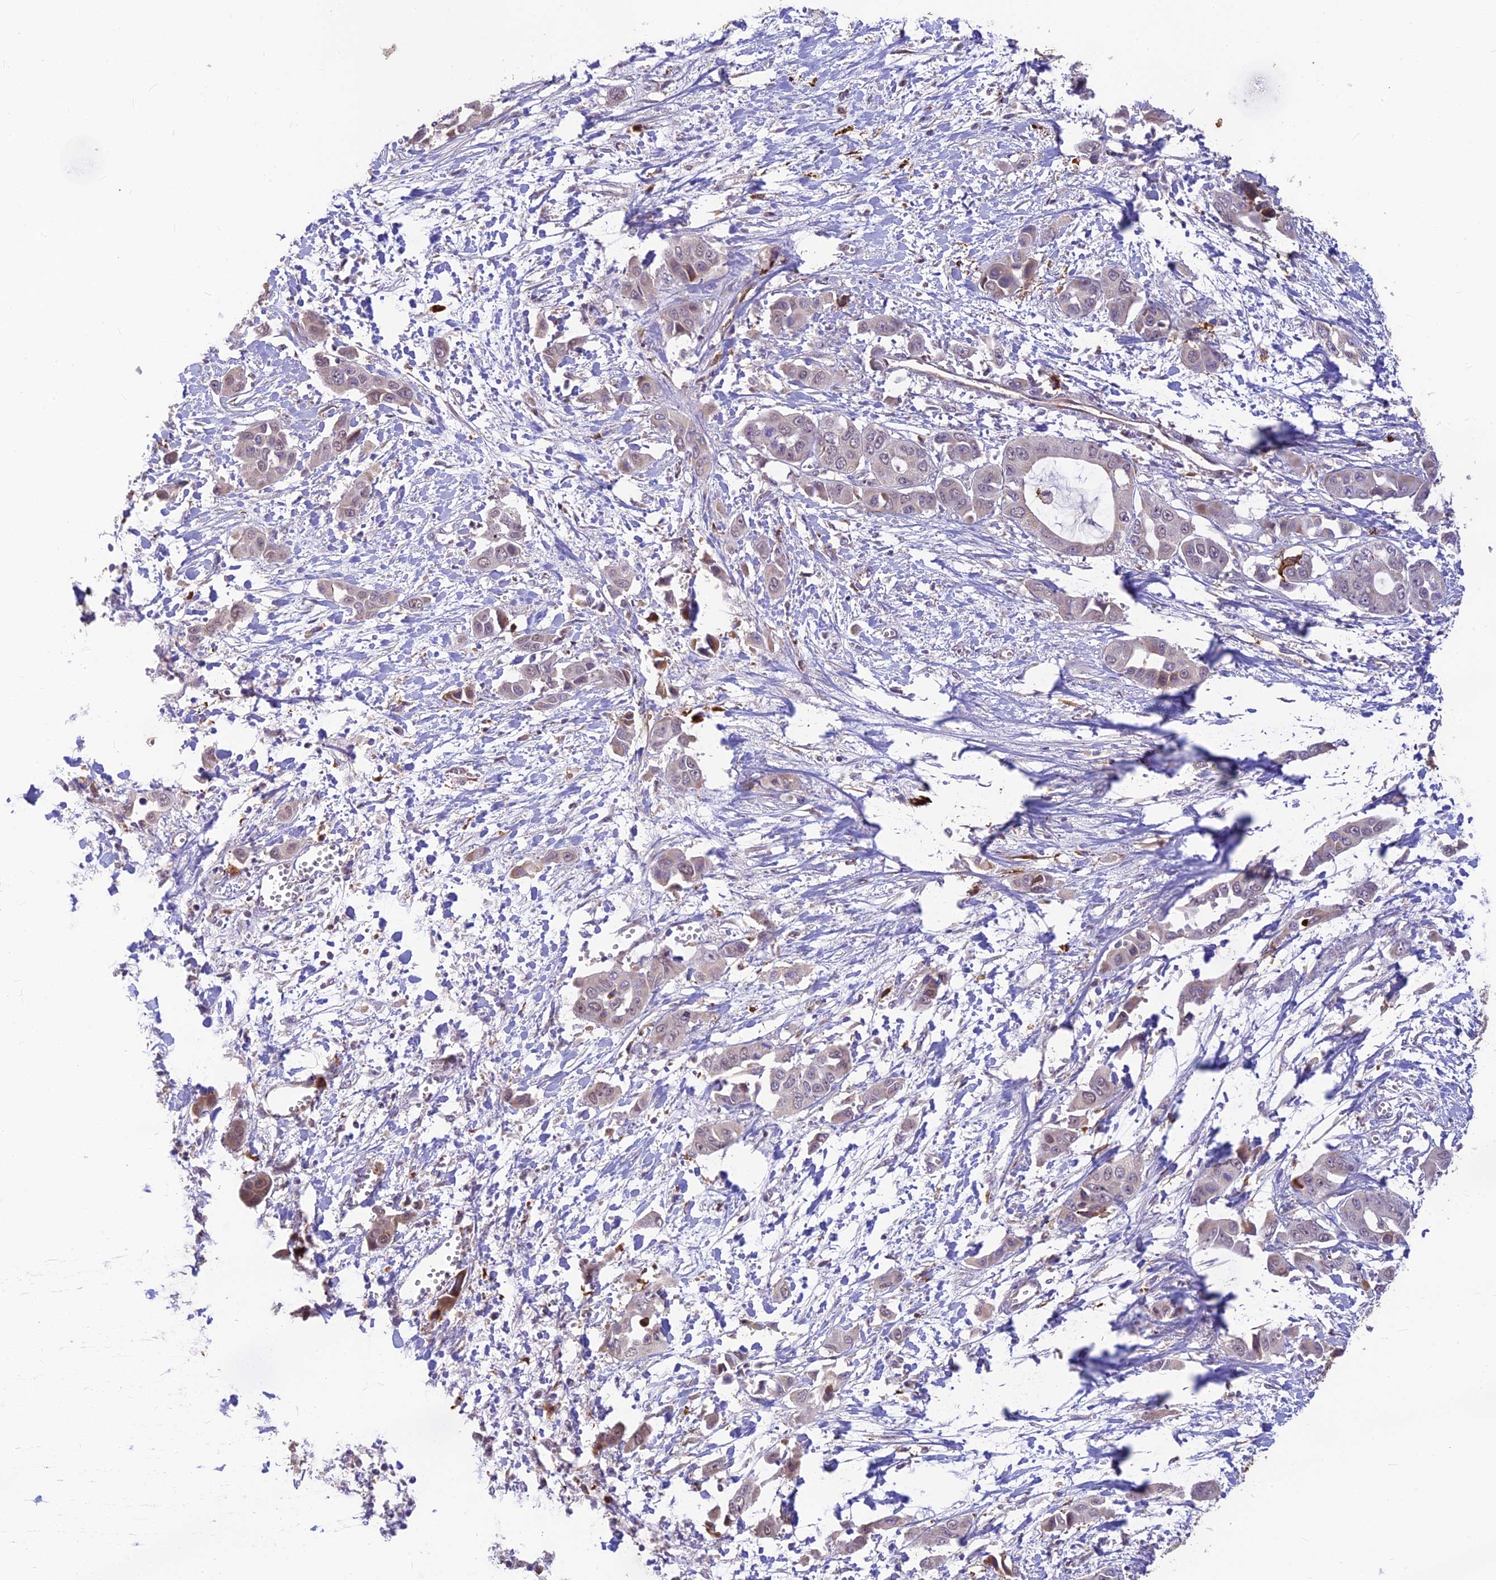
{"staining": {"intensity": "negative", "quantity": "none", "location": "none"}, "tissue": "liver cancer", "cell_type": "Tumor cells", "image_type": "cancer", "snomed": [{"axis": "morphology", "description": "Cholangiocarcinoma"}, {"axis": "topography", "description": "Liver"}], "caption": "IHC of human liver cholangiocarcinoma displays no positivity in tumor cells. (DAB (3,3'-diaminobenzidine) IHC with hematoxylin counter stain).", "gene": "ASPDH", "patient": {"sex": "female", "age": 52}}